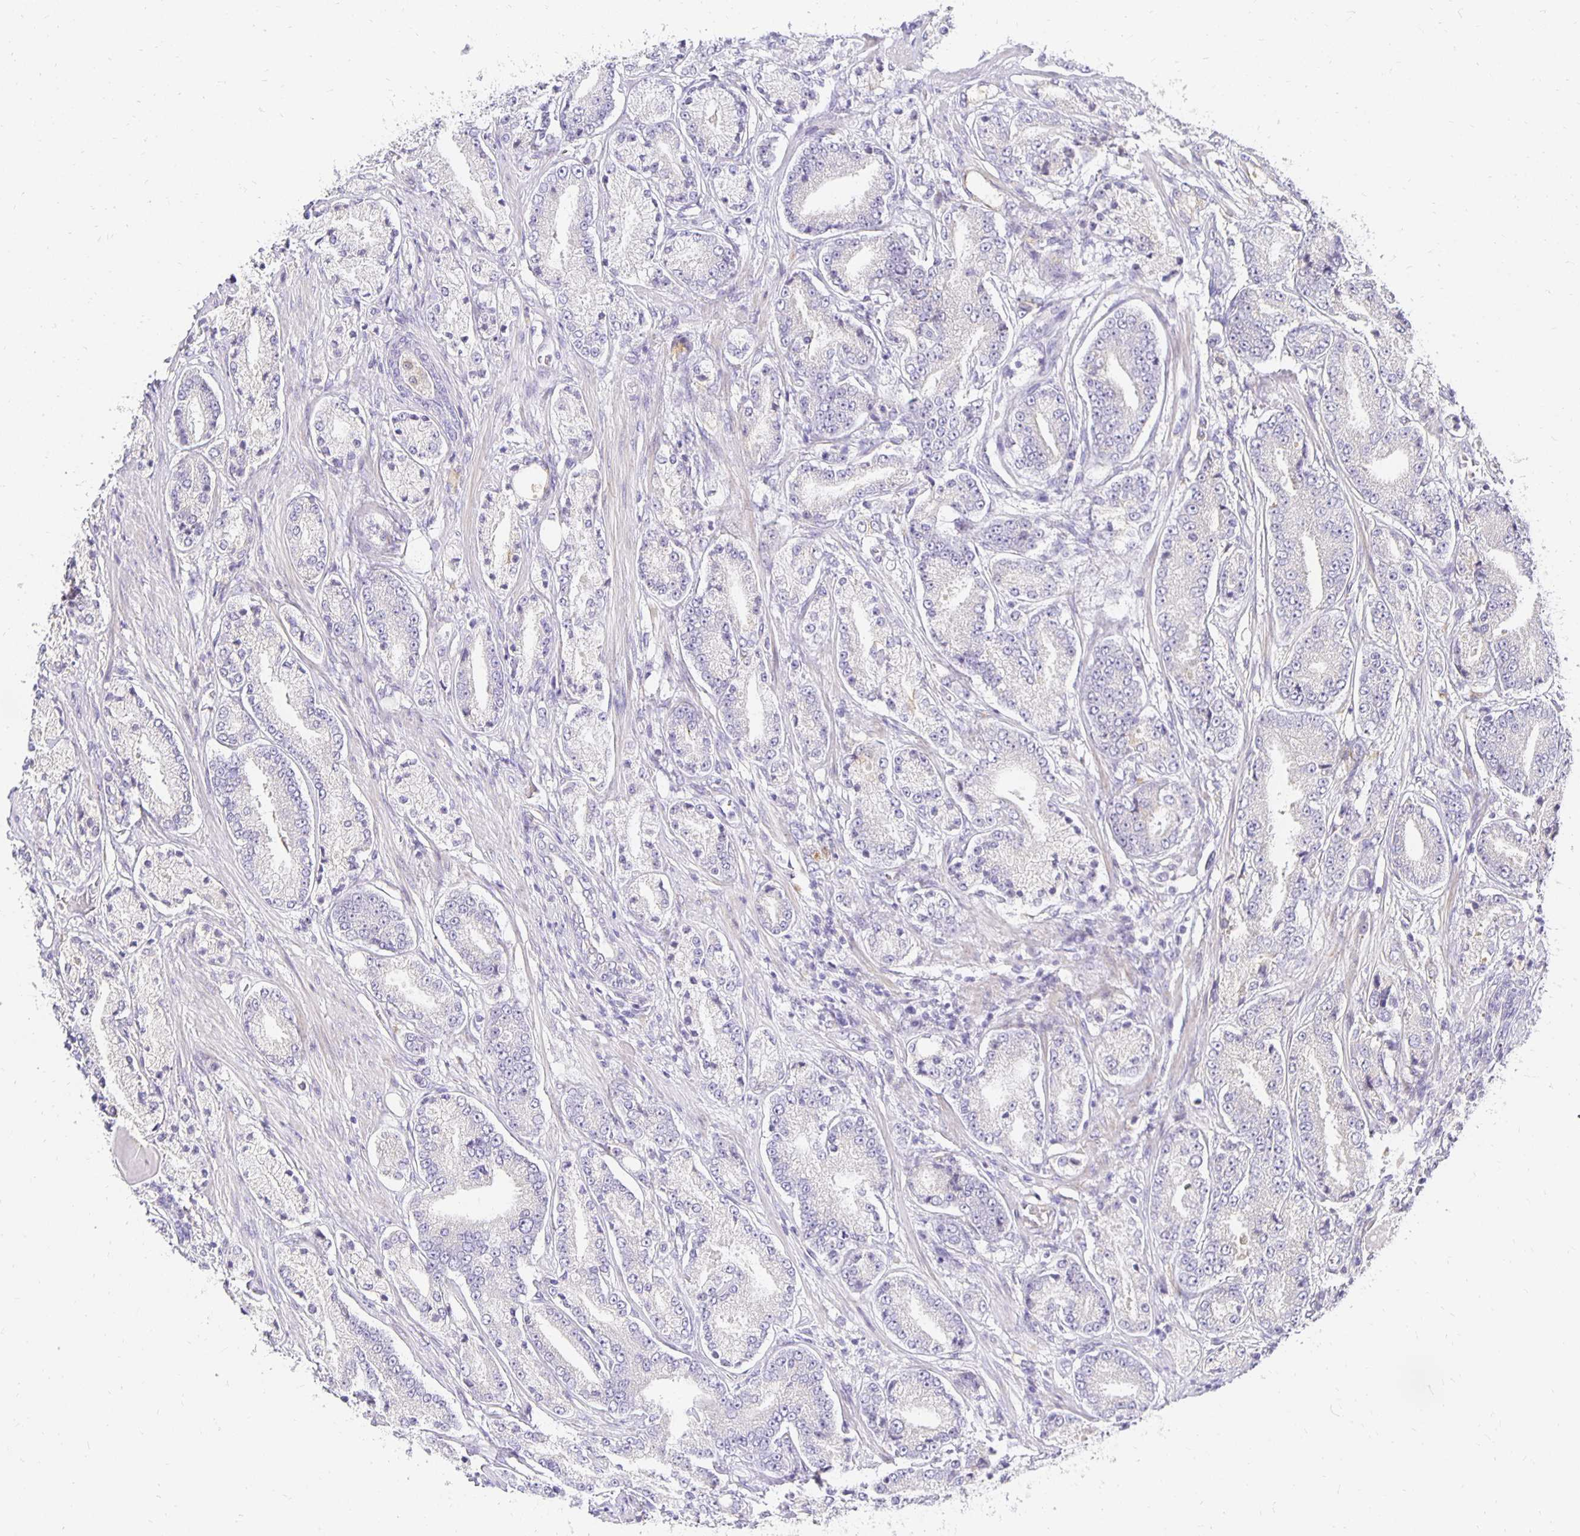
{"staining": {"intensity": "negative", "quantity": "none", "location": "none"}, "tissue": "prostate cancer", "cell_type": "Tumor cells", "image_type": "cancer", "snomed": [{"axis": "morphology", "description": "Adenocarcinoma, High grade"}, {"axis": "topography", "description": "Prostate and seminal vesicle, NOS"}], "caption": "Tumor cells show no significant expression in prostate cancer (high-grade adenocarcinoma).", "gene": "PLOD1", "patient": {"sex": "male", "age": 61}}